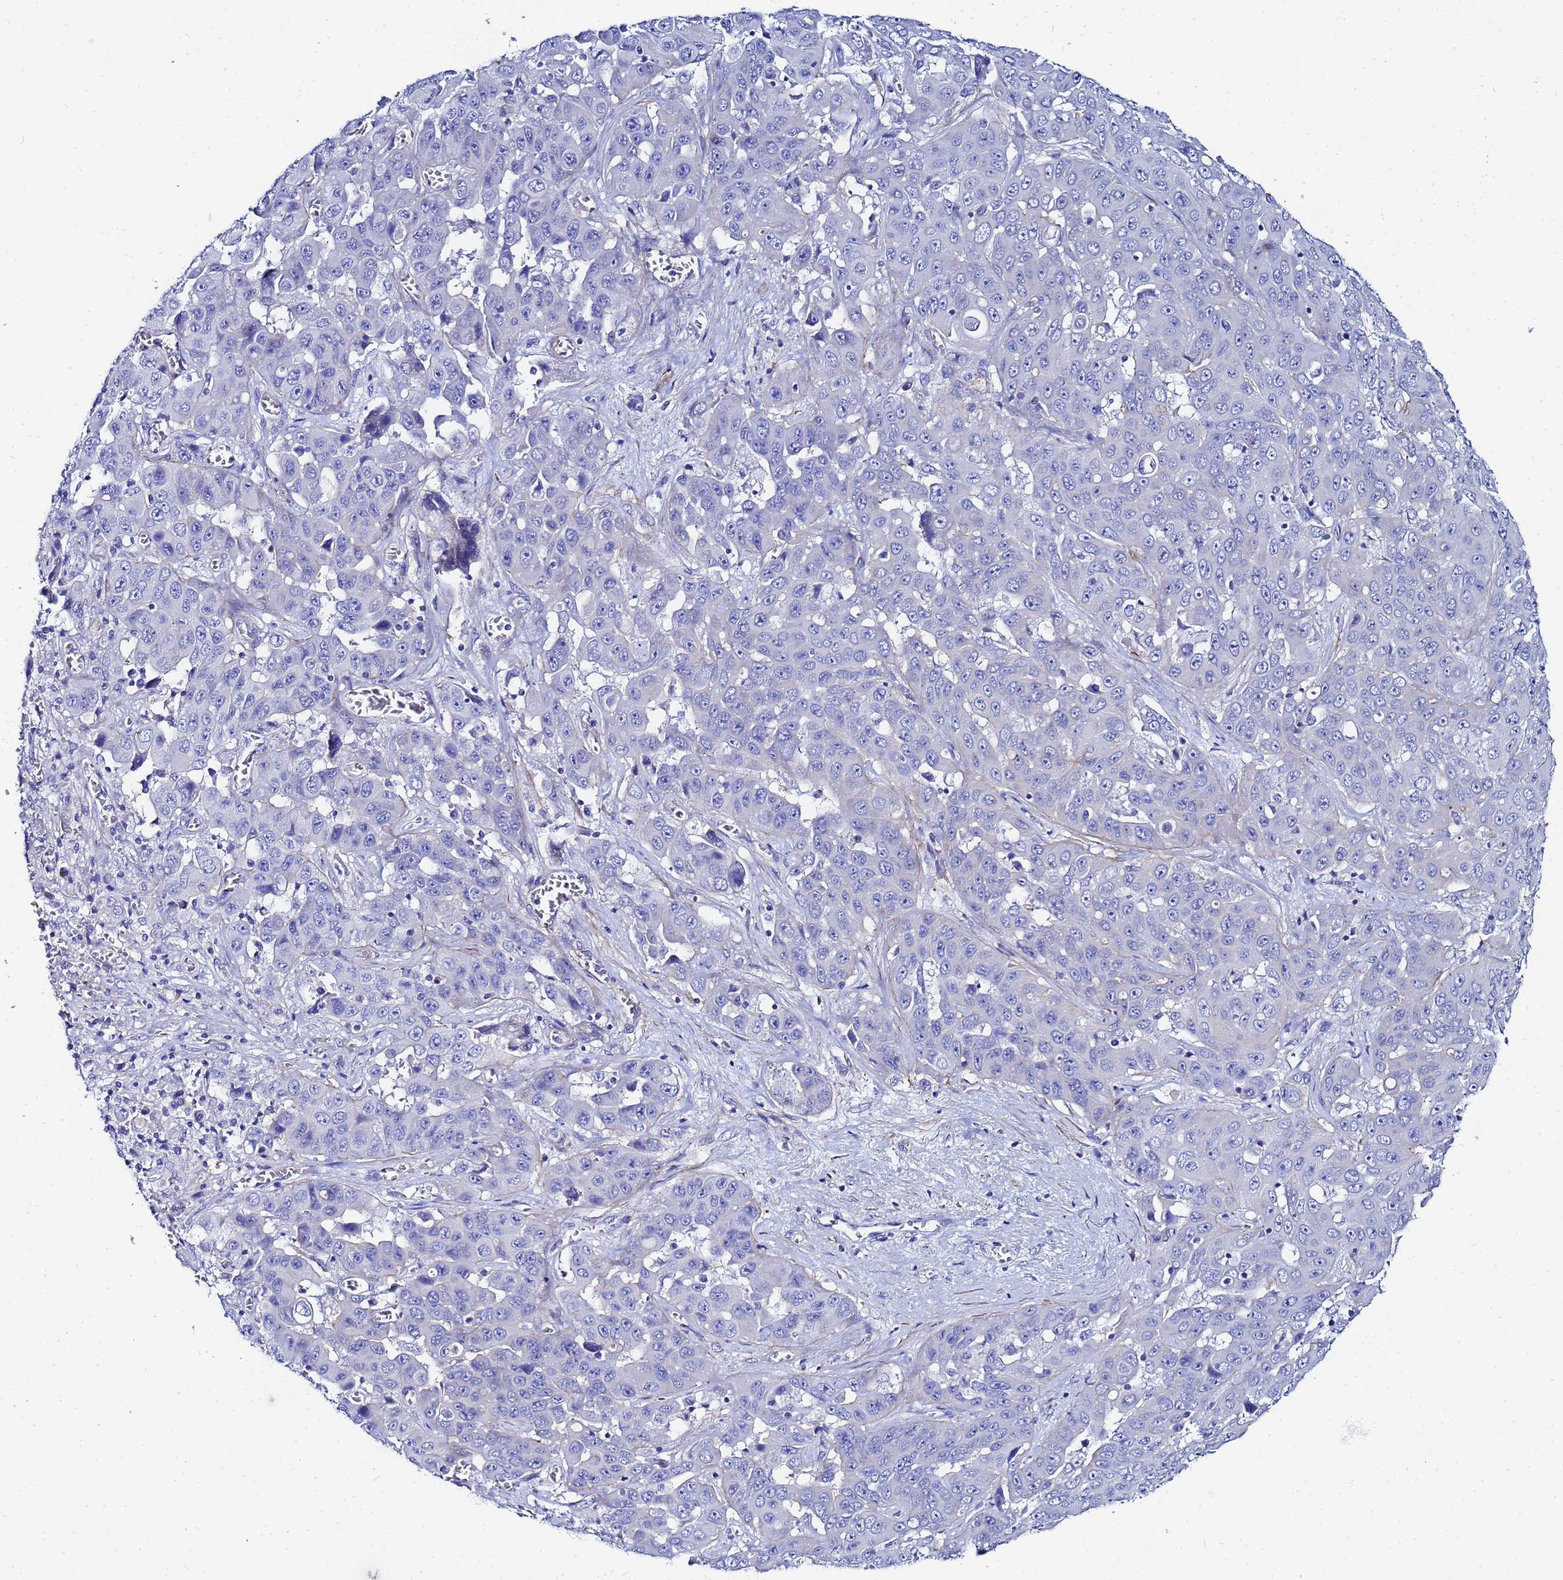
{"staining": {"intensity": "negative", "quantity": "none", "location": "none"}, "tissue": "liver cancer", "cell_type": "Tumor cells", "image_type": "cancer", "snomed": [{"axis": "morphology", "description": "Cholangiocarcinoma"}, {"axis": "topography", "description": "Liver"}], "caption": "High power microscopy histopathology image of an IHC photomicrograph of liver cholangiocarcinoma, revealing no significant positivity in tumor cells.", "gene": "RAB39B", "patient": {"sex": "female", "age": 52}}